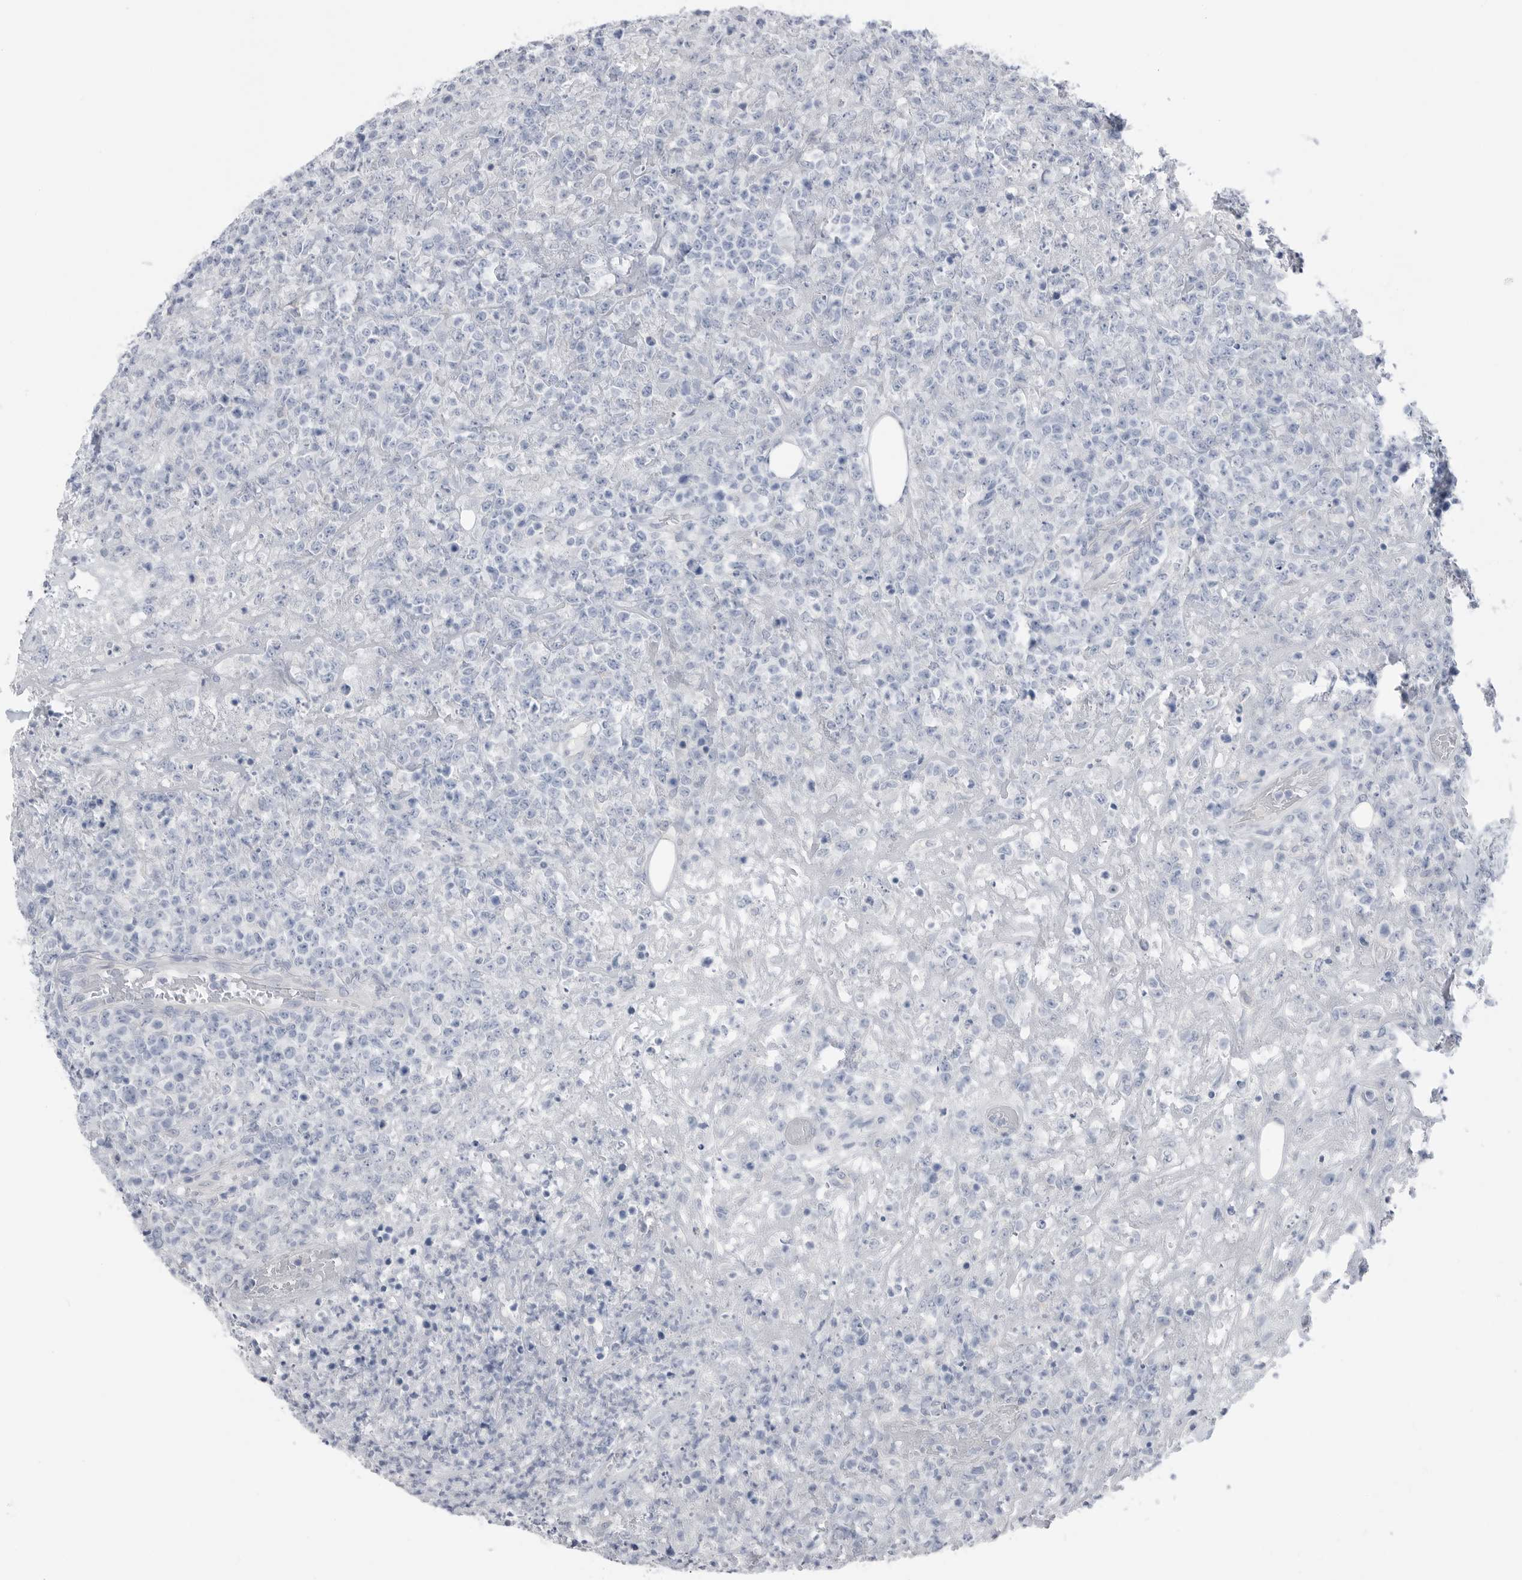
{"staining": {"intensity": "negative", "quantity": "none", "location": "none"}, "tissue": "lymphoma", "cell_type": "Tumor cells", "image_type": "cancer", "snomed": [{"axis": "morphology", "description": "Malignant lymphoma, non-Hodgkin's type, High grade"}, {"axis": "topography", "description": "Colon"}], "caption": "Immunohistochemical staining of human lymphoma demonstrates no significant positivity in tumor cells.", "gene": "ABHD12", "patient": {"sex": "female", "age": 53}}